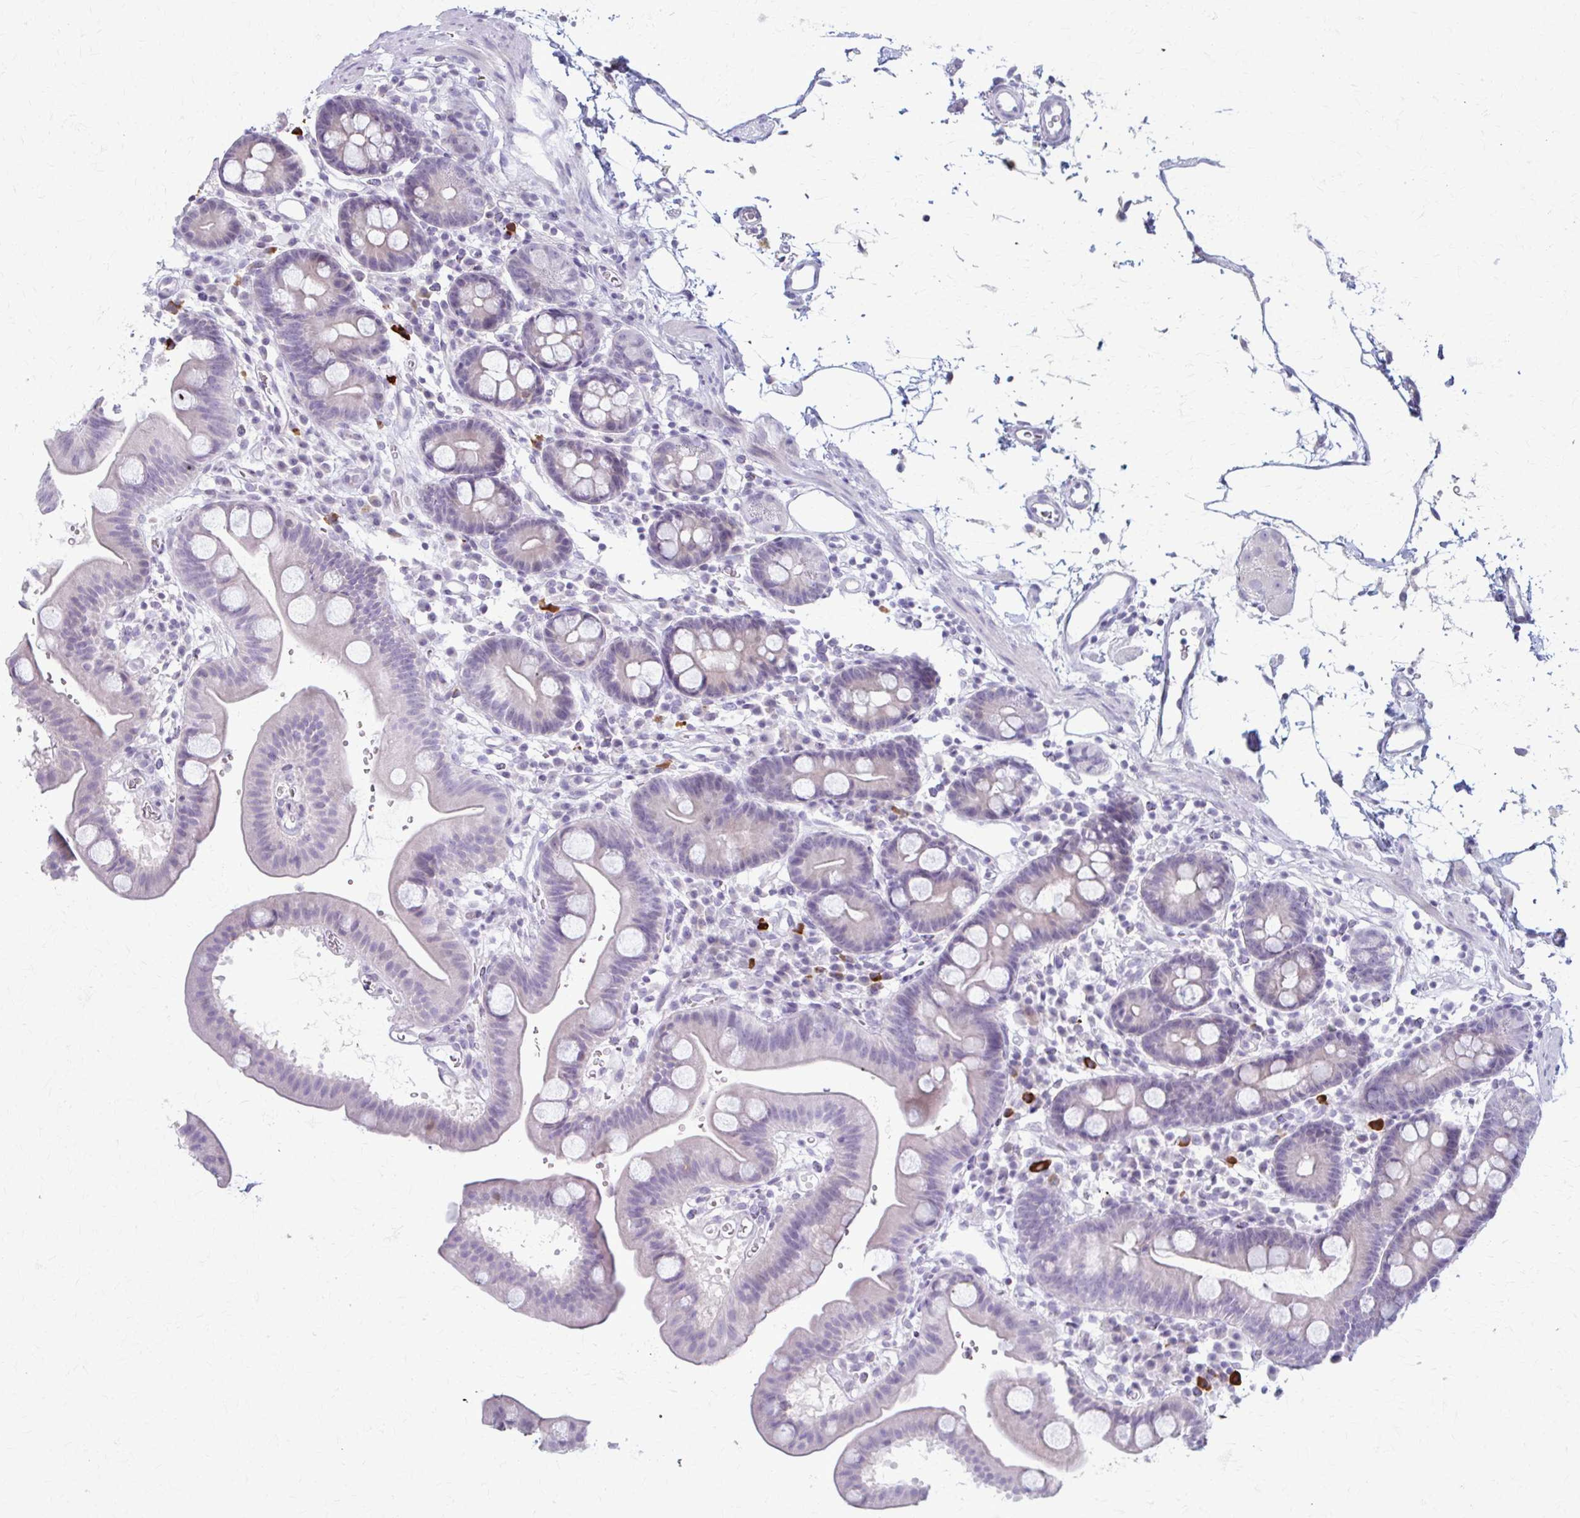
{"staining": {"intensity": "negative", "quantity": "none", "location": "none"}, "tissue": "duodenum", "cell_type": "Glandular cells", "image_type": "normal", "snomed": [{"axis": "morphology", "description": "Normal tissue, NOS"}, {"axis": "topography", "description": "Duodenum"}], "caption": "Immunohistochemical staining of benign duodenum displays no significant staining in glandular cells.", "gene": "LDLRAP1", "patient": {"sex": "male", "age": 59}}